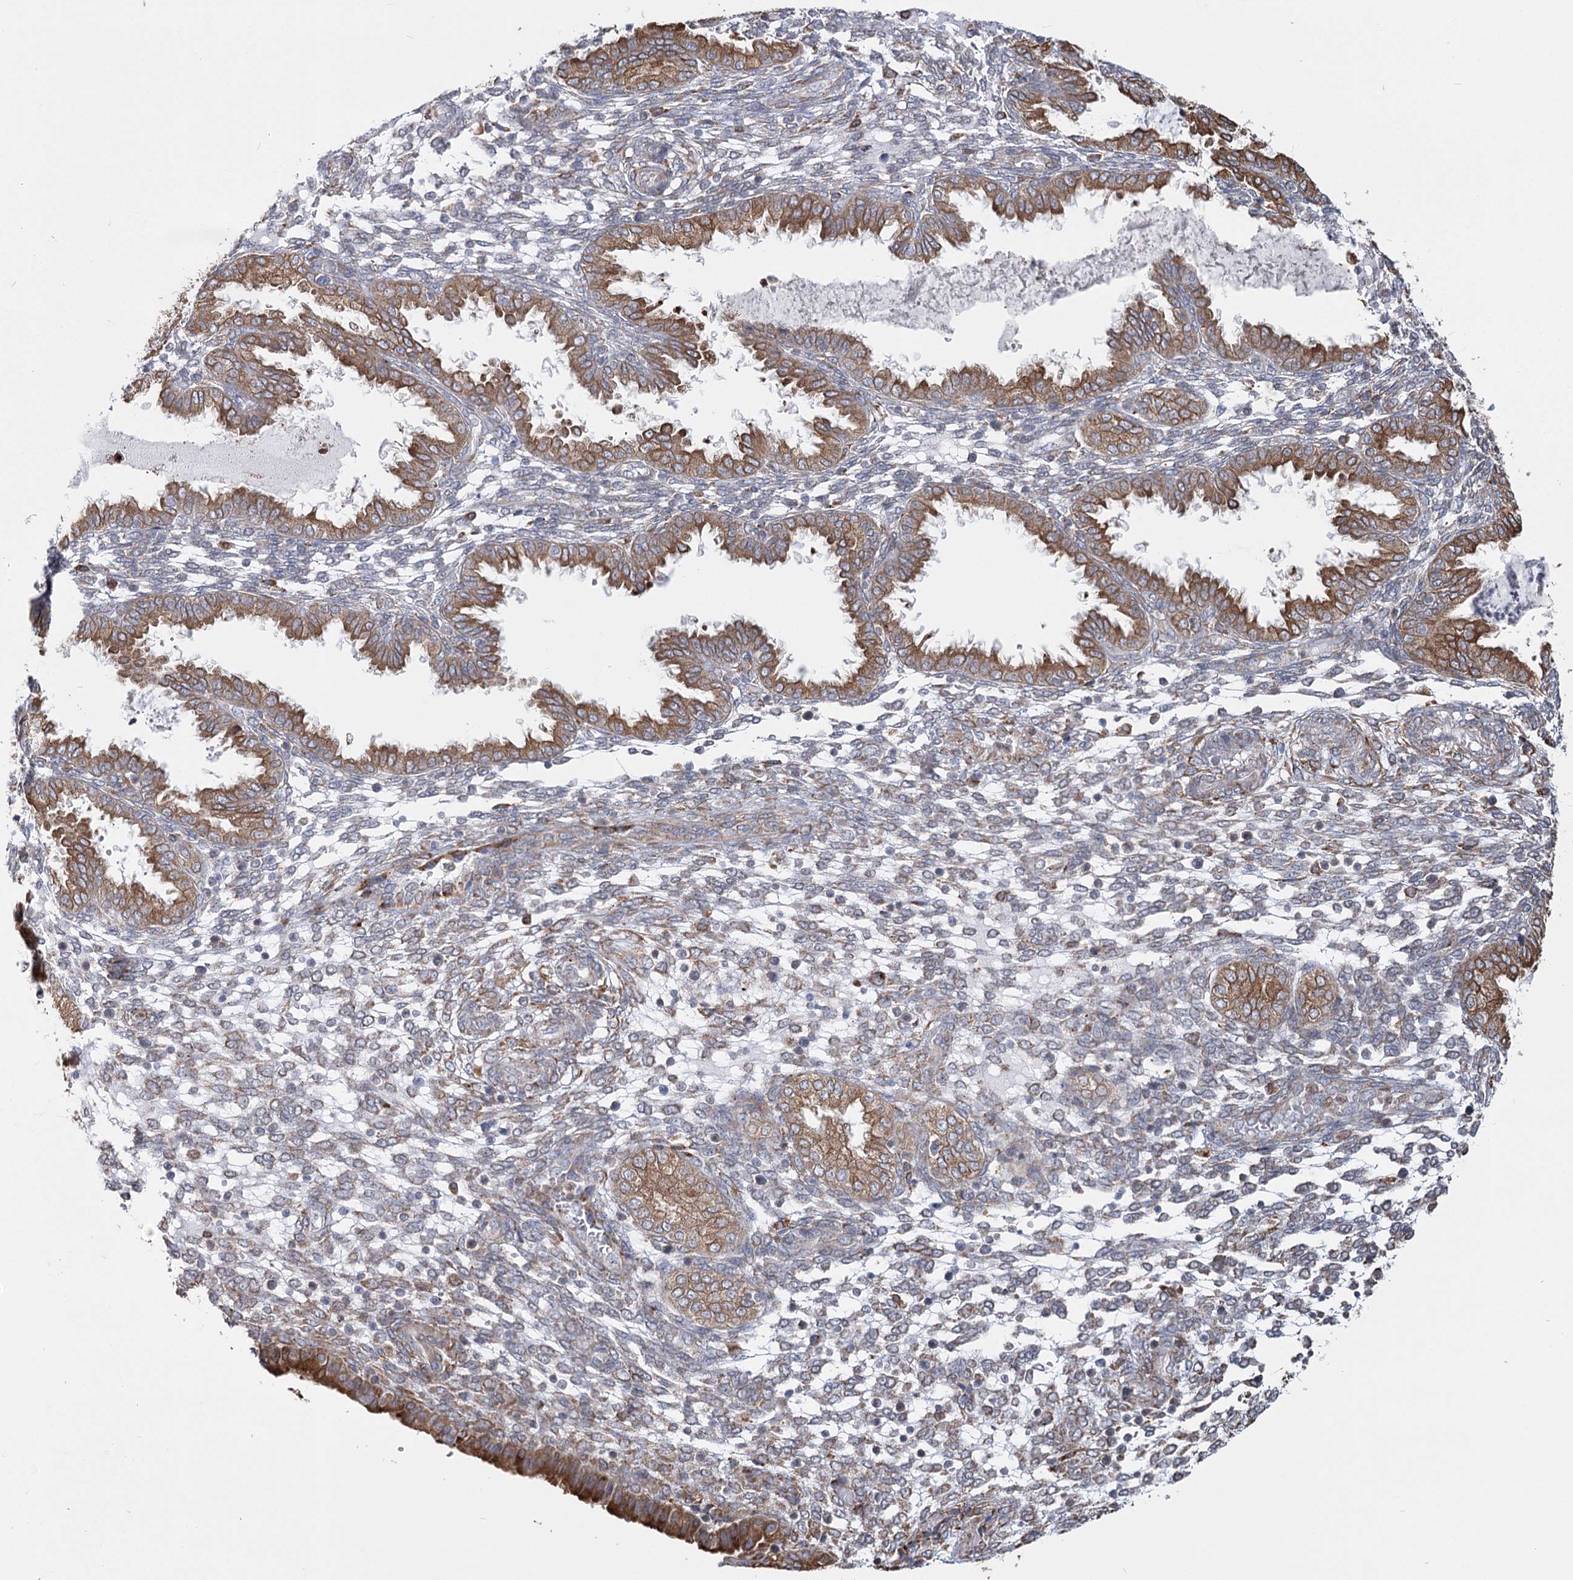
{"staining": {"intensity": "weak", "quantity": ">75%", "location": "cytoplasmic/membranous"}, "tissue": "endometrium", "cell_type": "Cells in endometrial stroma", "image_type": "normal", "snomed": [{"axis": "morphology", "description": "Normal tissue, NOS"}, {"axis": "topography", "description": "Endometrium"}], "caption": "Approximately >75% of cells in endometrial stroma in benign human endometrium show weak cytoplasmic/membranous protein expression as visualized by brown immunohistochemical staining.", "gene": "ZCCHC9", "patient": {"sex": "female", "age": 33}}